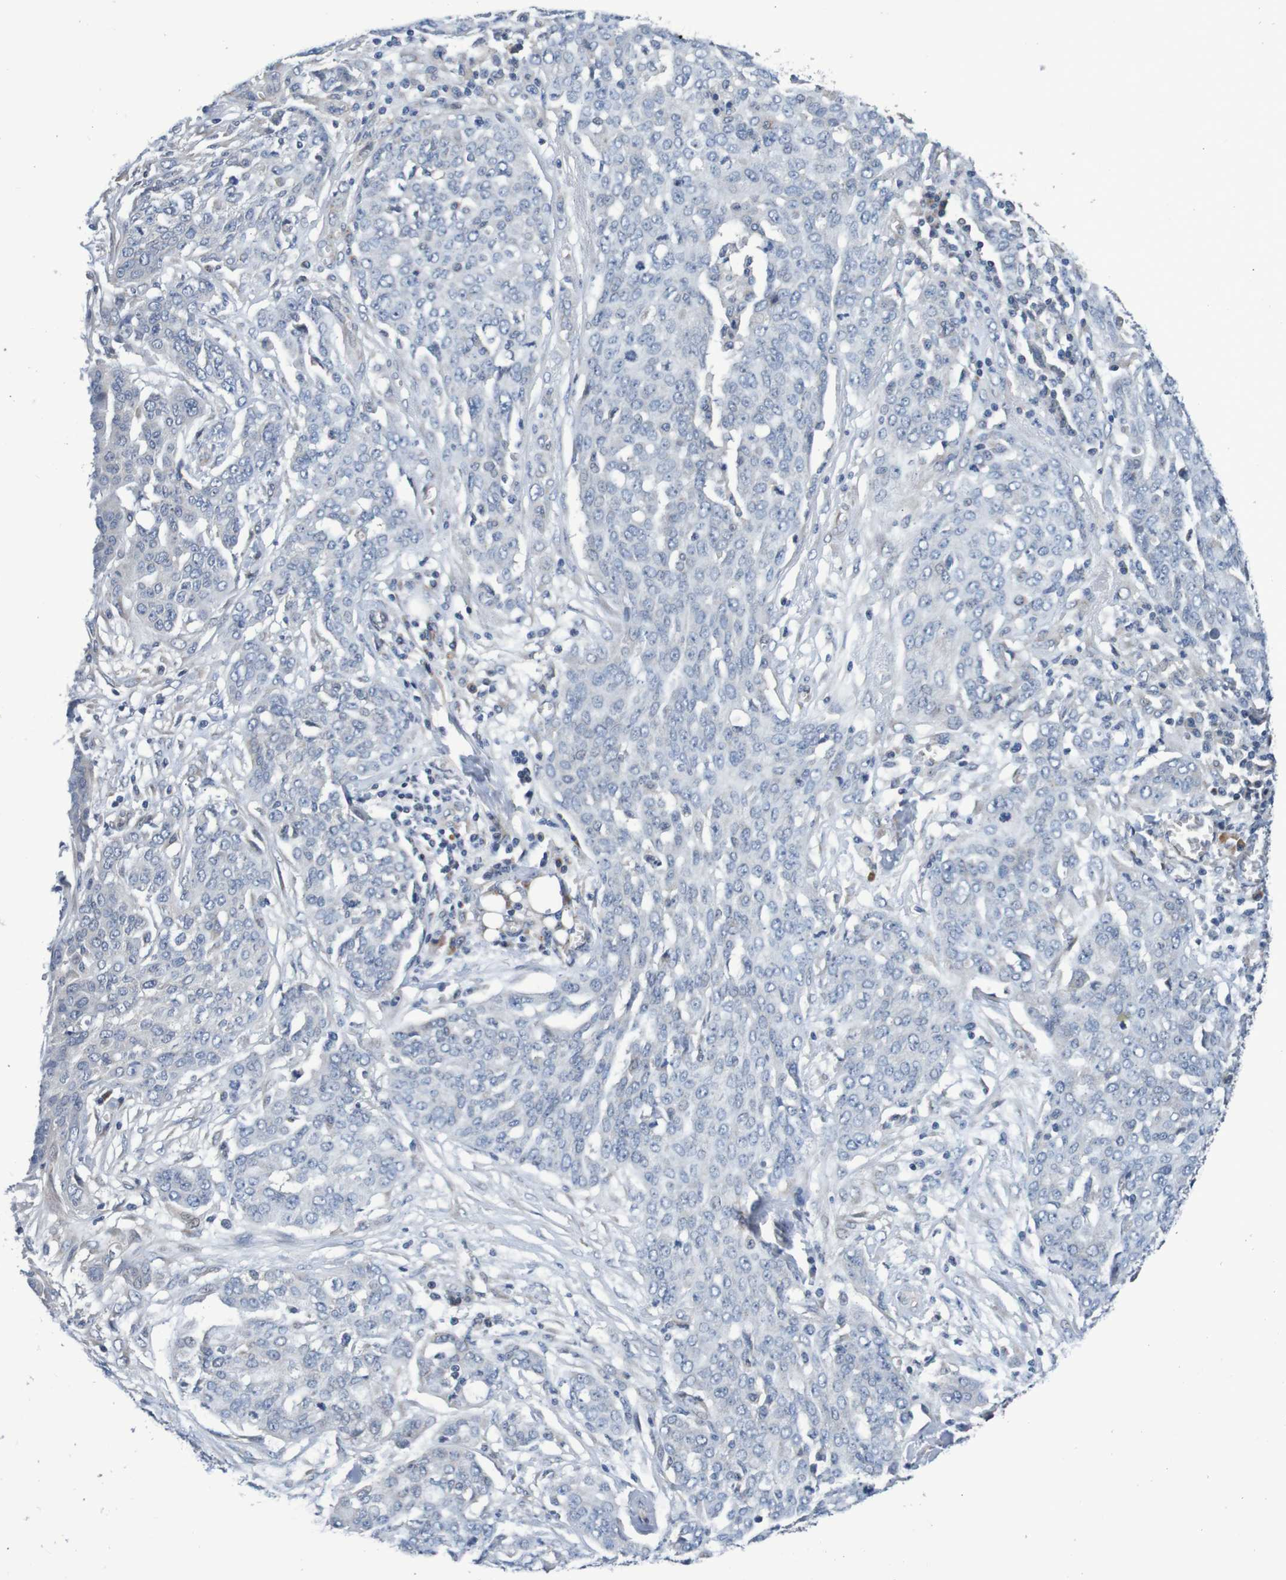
{"staining": {"intensity": "negative", "quantity": "none", "location": "none"}, "tissue": "ovarian cancer", "cell_type": "Tumor cells", "image_type": "cancer", "snomed": [{"axis": "morphology", "description": "Cystadenocarcinoma, serous, NOS"}, {"axis": "topography", "description": "Soft tissue"}, {"axis": "topography", "description": "Ovary"}], "caption": "This is a micrograph of immunohistochemistry (IHC) staining of ovarian cancer, which shows no positivity in tumor cells.", "gene": "CPED1", "patient": {"sex": "female", "age": 57}}